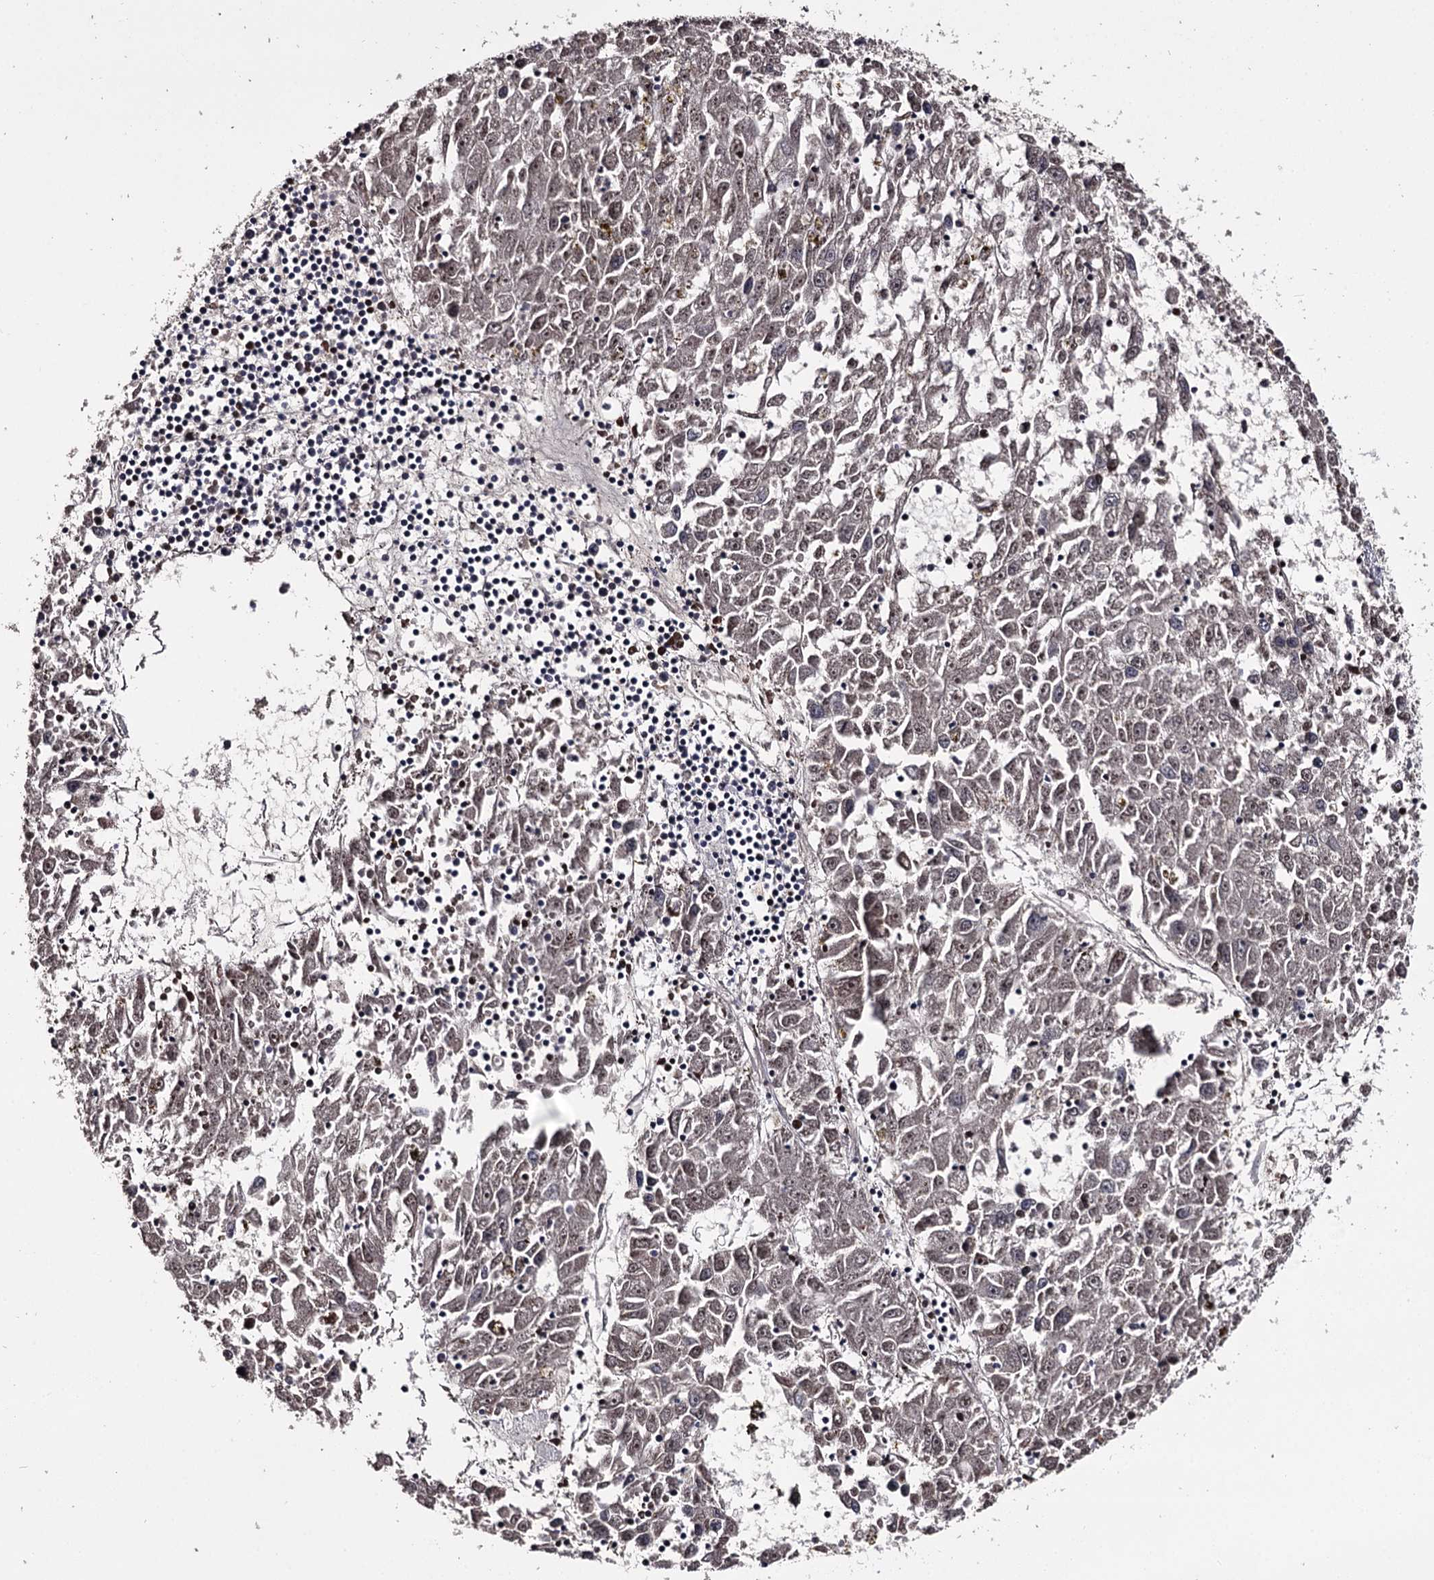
{"staining": {"intensity": "weak", "quantity": "25%-75%", "location": "nuclear"}, "tissue": "liver cancer", "cell_type": "Tumor cells", "image_type": "cancer", "snomed": [{"axis": "morphology", "description": "Carcinoma, Hepatocellular, NOS"}, {"axis": "topography", "description": "Liver"}], "caption": "IHC micrograph of neoplastic tissue: liver cancer stained using immunohistochemistry displays low levels of weak protein expression localized specifically in the nuclear of tumor cells, appearing as a nuclear brown color.", "gene": "RNF44", "patient": {"sex": "male", "age": 49}}